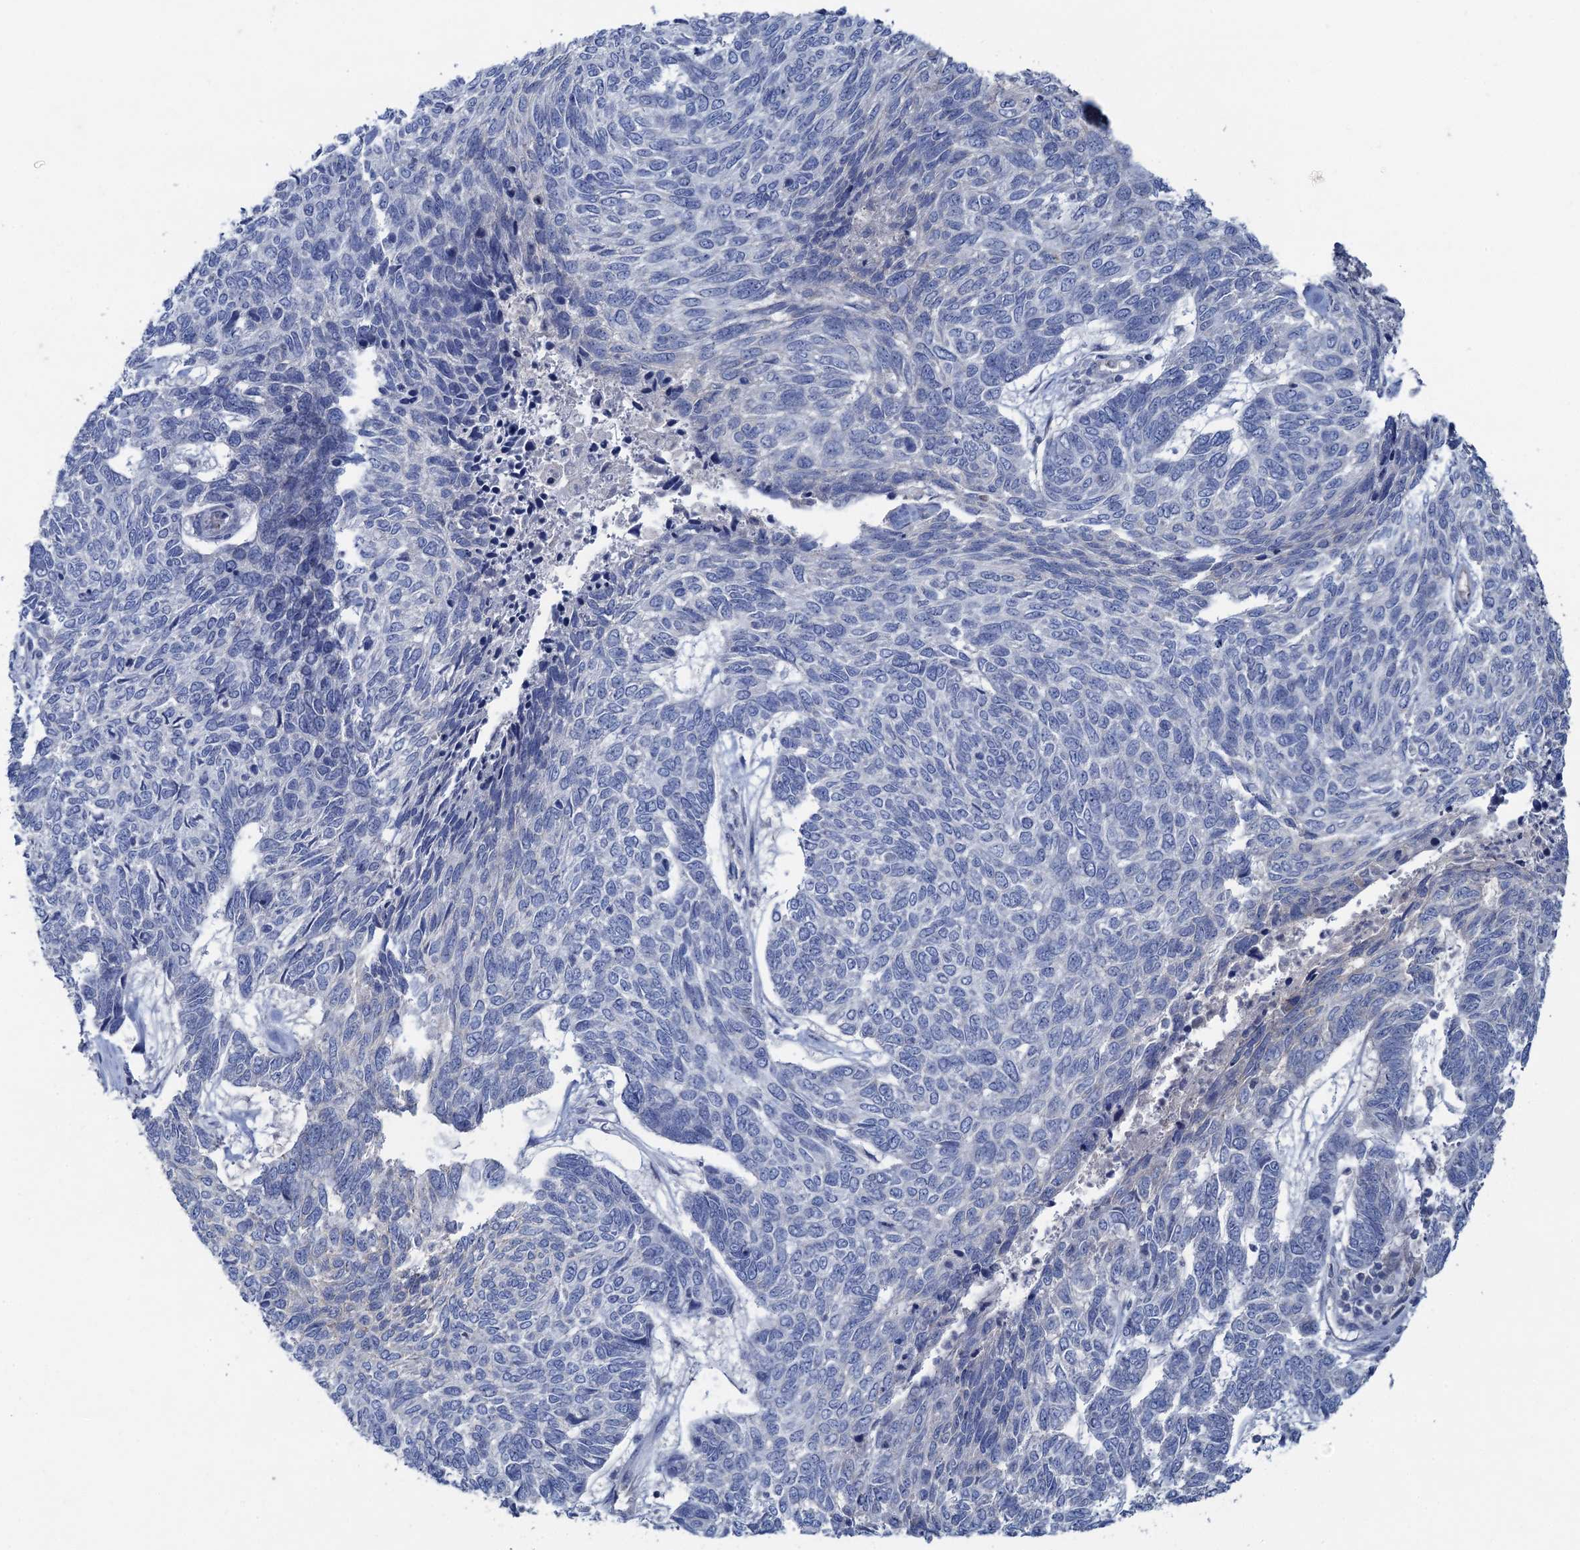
{"staining": {"intensity": "negative", "quantity": "none", "location": "none"}, "tissue": "skin cancer", "cell_type": "Tumor cells", "image_type": "cancer", "snomed": [{"axis": "morphology", "description": "Basal cell carcinoma"}, {"axis": "topography", "description": "Skin"}], "caption": "This micrograph is of skin cancer stained with IHC to label a protein in brown with the nuclei are counter-stained blue. There is no staining in tumor cells. Nuclei are stained in blue.", "gene": "PLLP", "patient": {"sex": "female", "age": 65}}